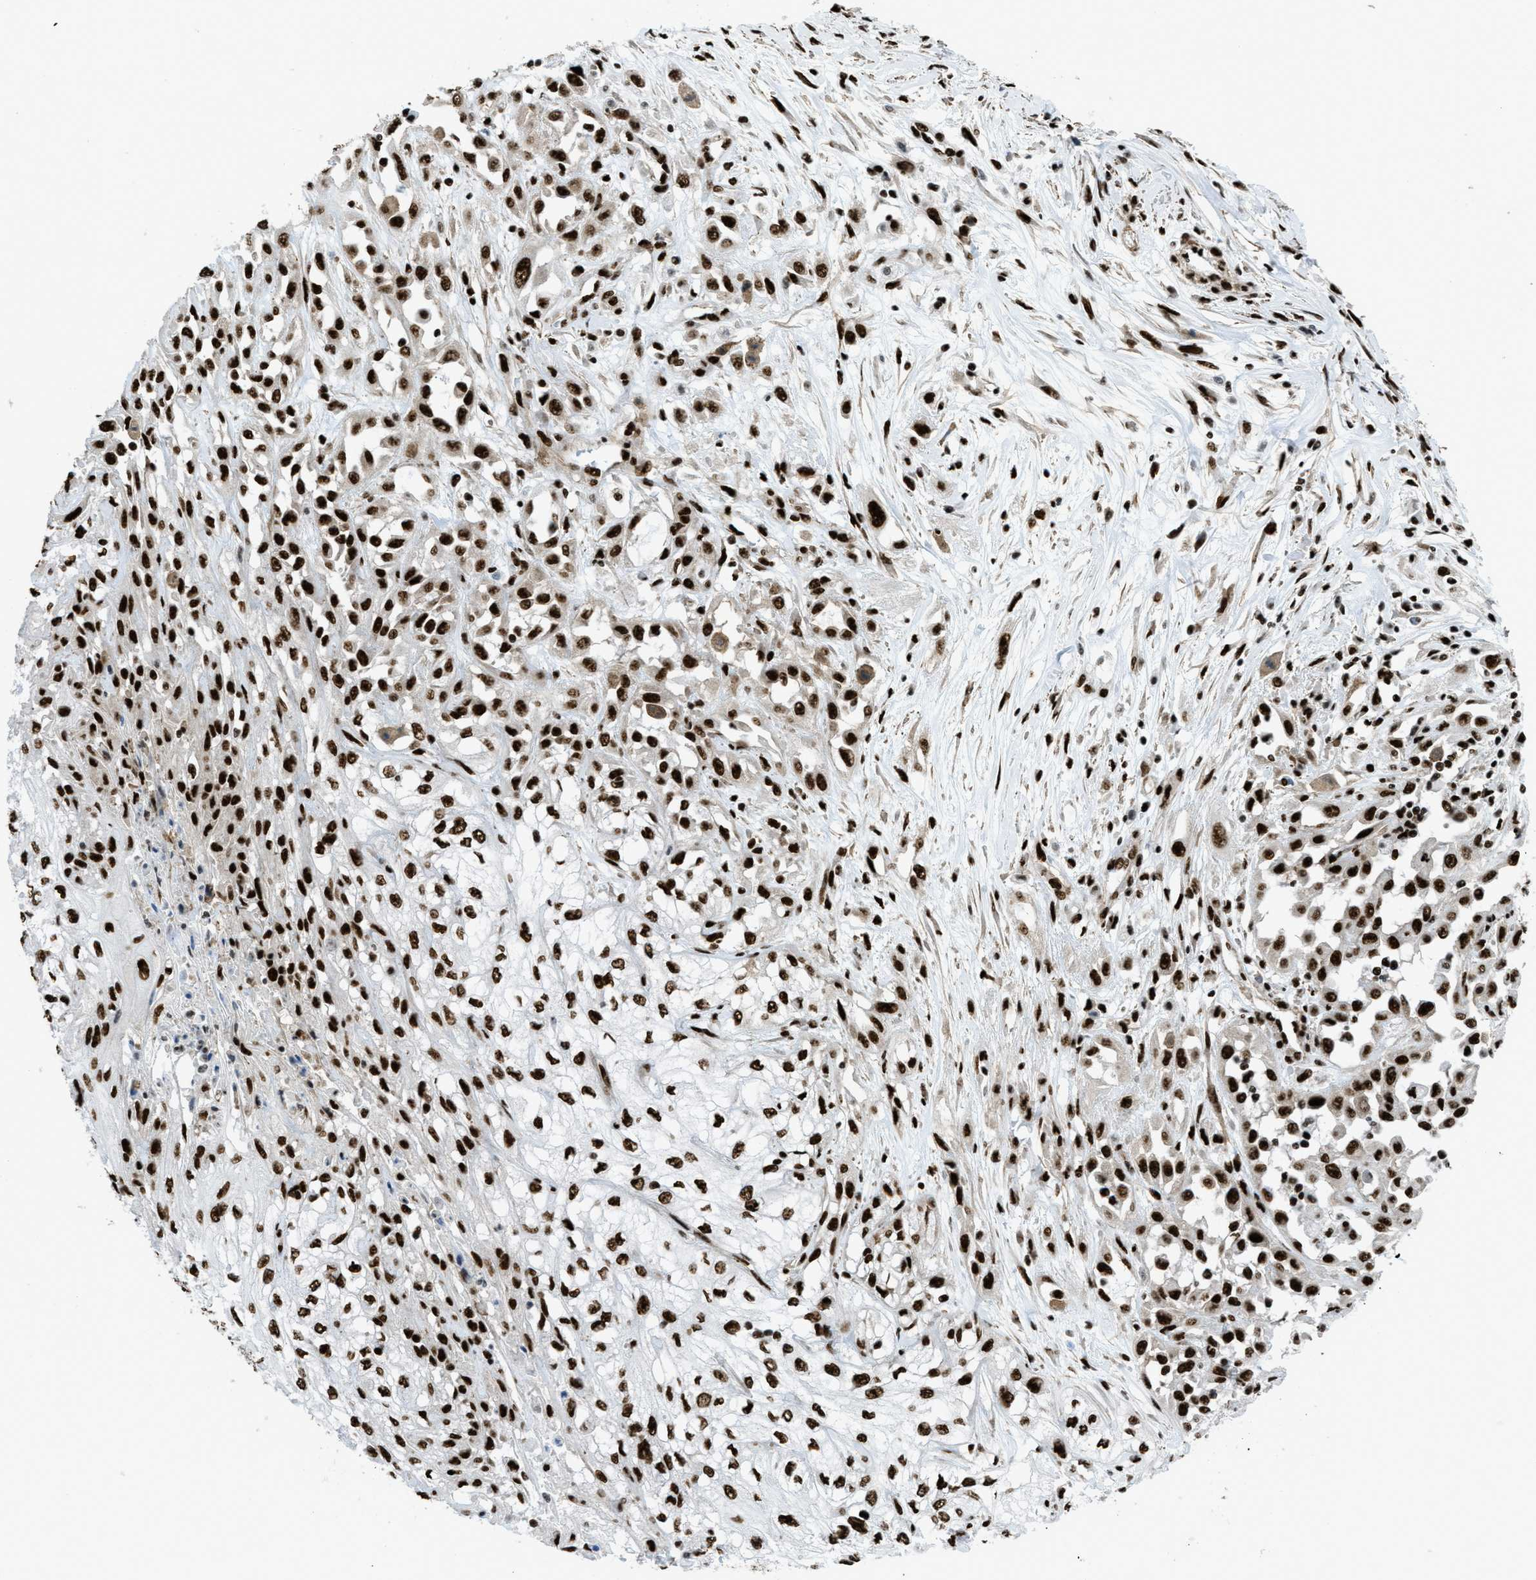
{"staining": {"intensity": "strong", "quantity": ">75%", "location": "nuclear"}, "tissue": "skin cancer", "cell_type": "Tumor cells", "image_type": "cancer", "snomed": [{"axis": "morphology", "description": "Squamous cell carcinoma, NOS"}, {"axis": "morphology", "description": "Squamous cell carcinoma, metastatic, NOS"}, {"axis": "topography", "description": "Skin"}, {"axis": "topography", "description": "Lymph node"}], "caption": "High-power microscopy captured an immunohistochemistry photomicrograph of squamous cell carcinoma (skin), revealing strong nuclear staining in about >75% of tumor cells.", "gene": "ZNF207", "patient": {"sex": "male", "age": 75}}